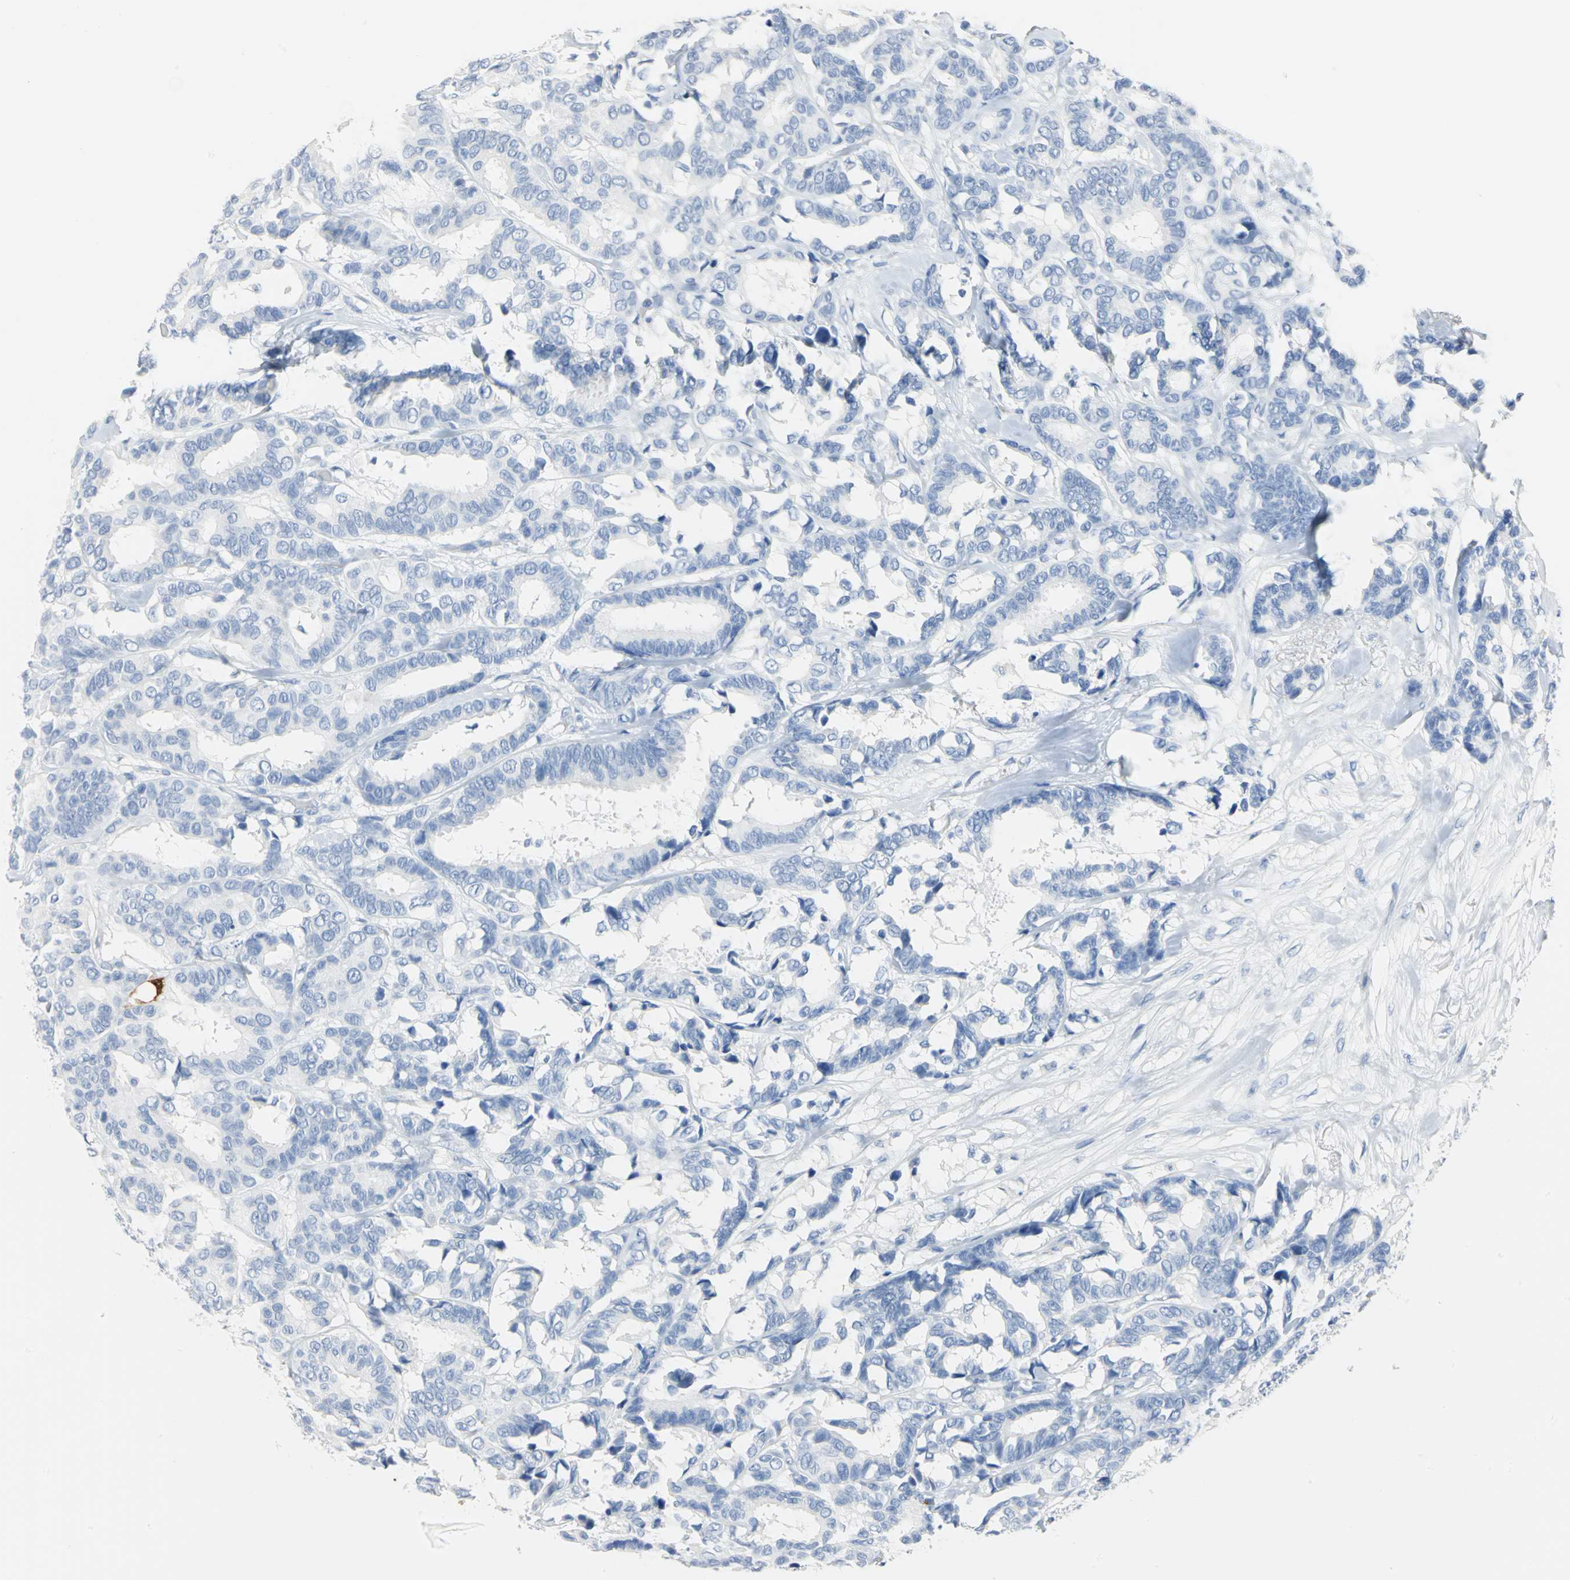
{"staining": {"intensity": "negative", "quantity": "none", "location": "none"}, "tissue": "breast cancer", "cell_type": "Tumor cells", "image_type": "cancer", "snomed": [{"axis": "morphology", "description": "Duct carcinoma"}, {"axis": "topography", "description": "Breast"}], "caption": "The micrograph demonstrates no staining of tumor cells in breast cancer.", "gene": "CA3", "patient": {"sex": "female", "age": 87}}